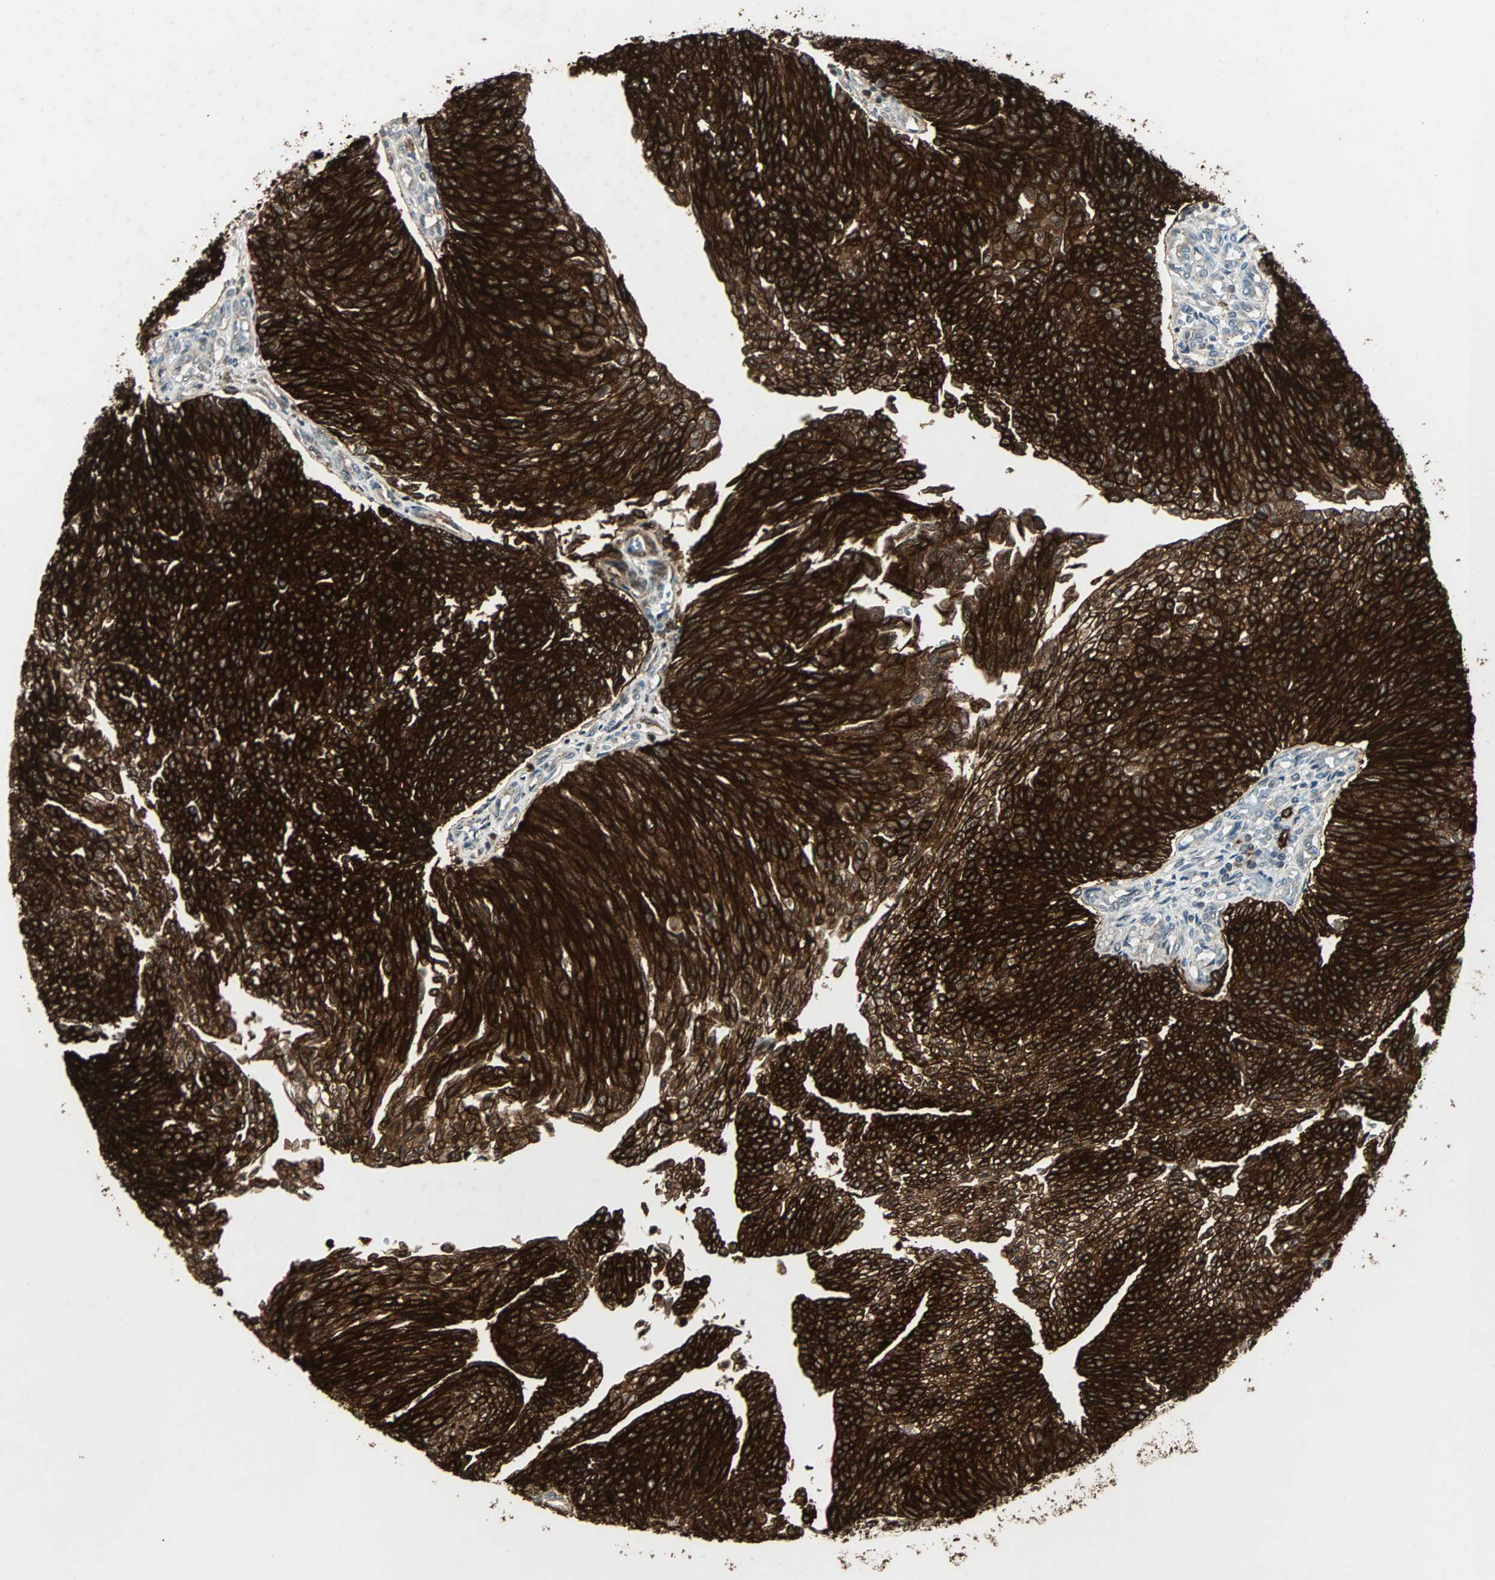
{"staining": {"intensity": "strong", "quantity": ">75%", "location": "cytoplasmic/membranous"}, "tissue": "urothelial cancer", "cell_type": "Tumor cells", "image_type": "cancer", "snomed": [{"axis": "morphology", "description": "Urothelial carcinoma, Low grade"}, {"axis": "topography", "description": "Urinary bladder"}], "caption": "Immunohistochemistry of urothelial cancer demonstrates high levels of strong cytoplasmic/membranous staining in about >75% of tumor cells.", "gene": "CMC2", "patient": {"sex": "female", "age": 79}}